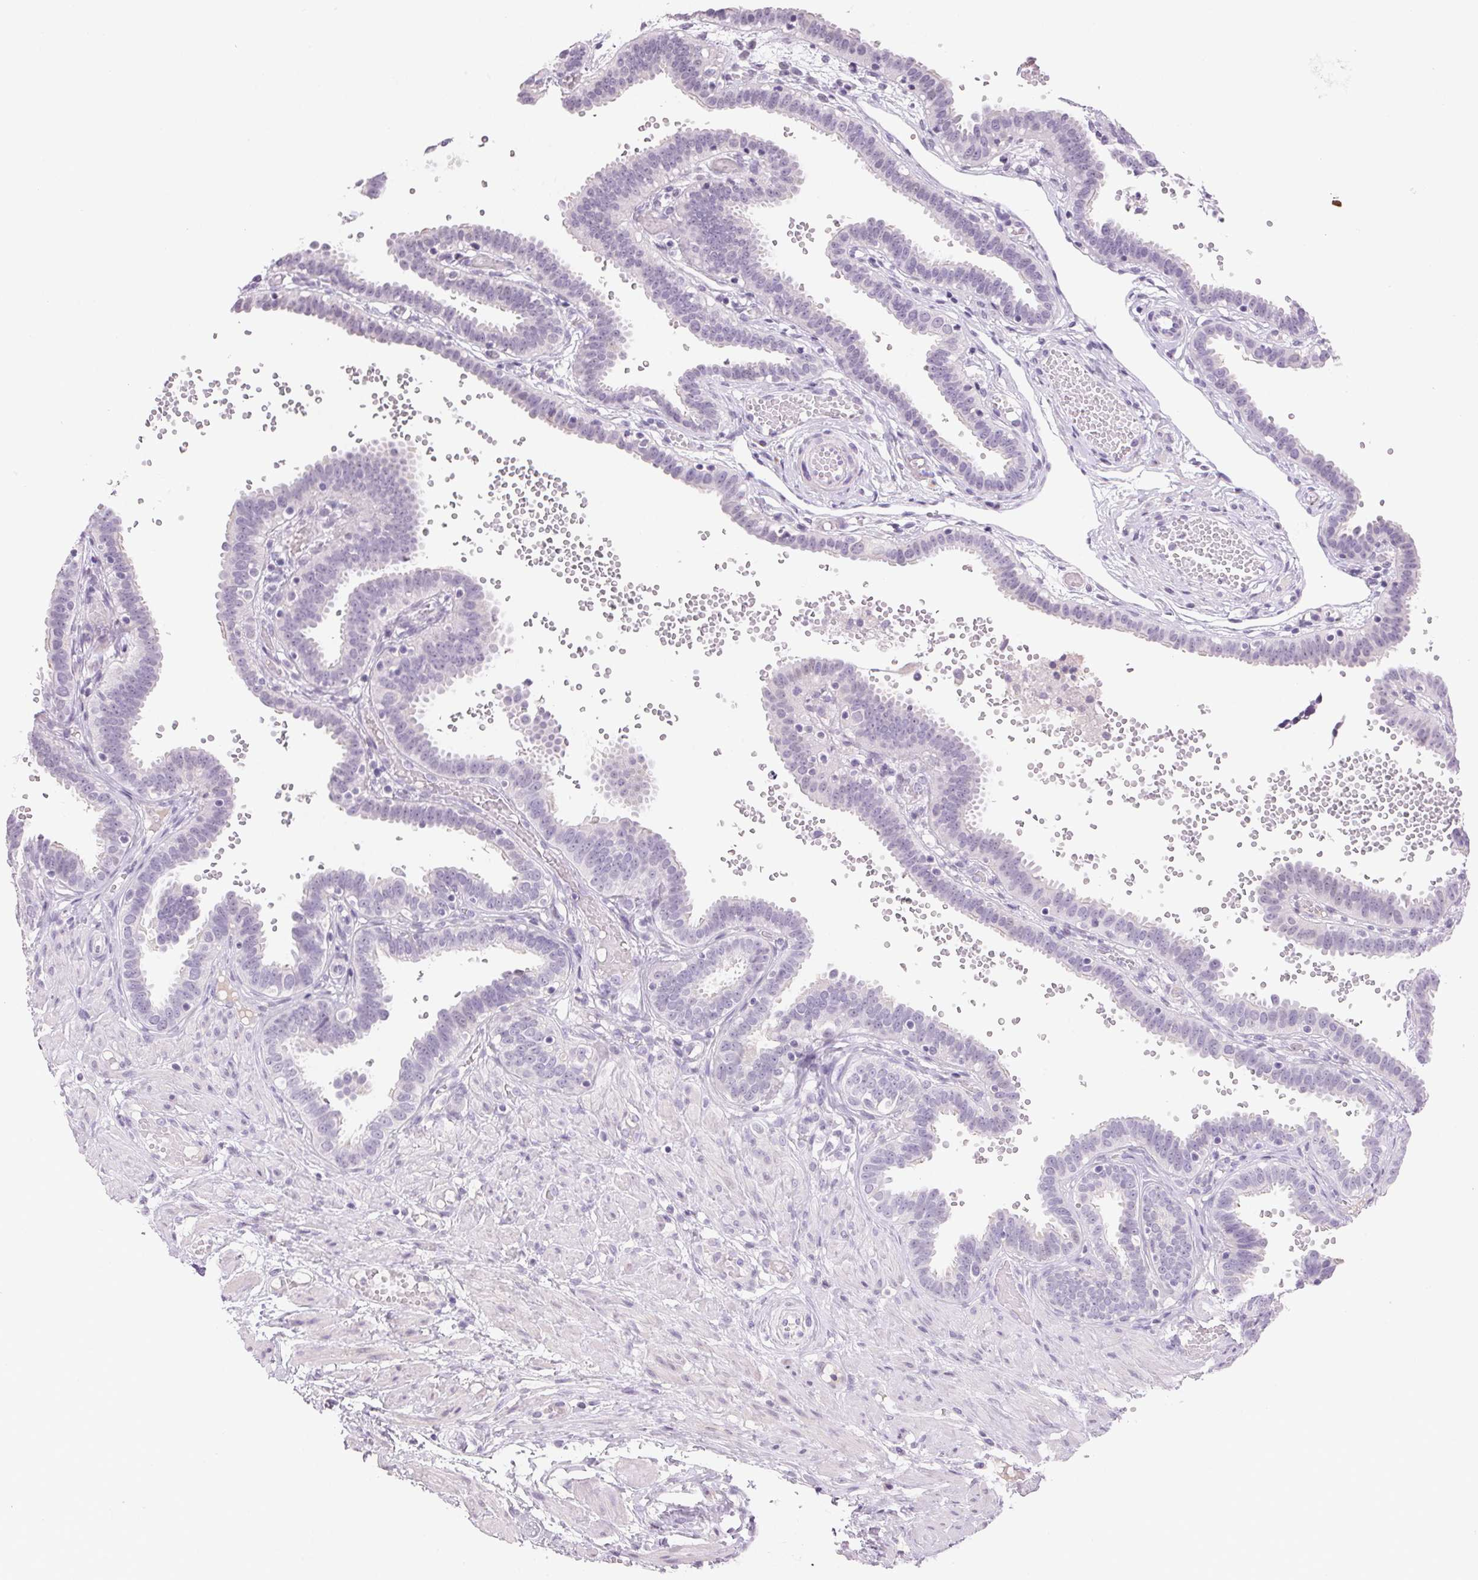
{"staining": {"intensity": "negative", "quantity": "none", "location": "none"}, "tissue": "fallopian tube", "cell_type": "Glandular cells", "image_type": "normal", "snomed": [{"axis": "morphology", "description": "Normal tissue, NOS"}, {"axis": "topography", "description": "Fallopian tube"}], "caption": "This is a photomicrograph of immunohistochemistry staining of unremarkable fallopian tube, which shows no staining in glandular cells.", "gene": "BPIFB2", "patient": {"sex": "female", "age": 37}}